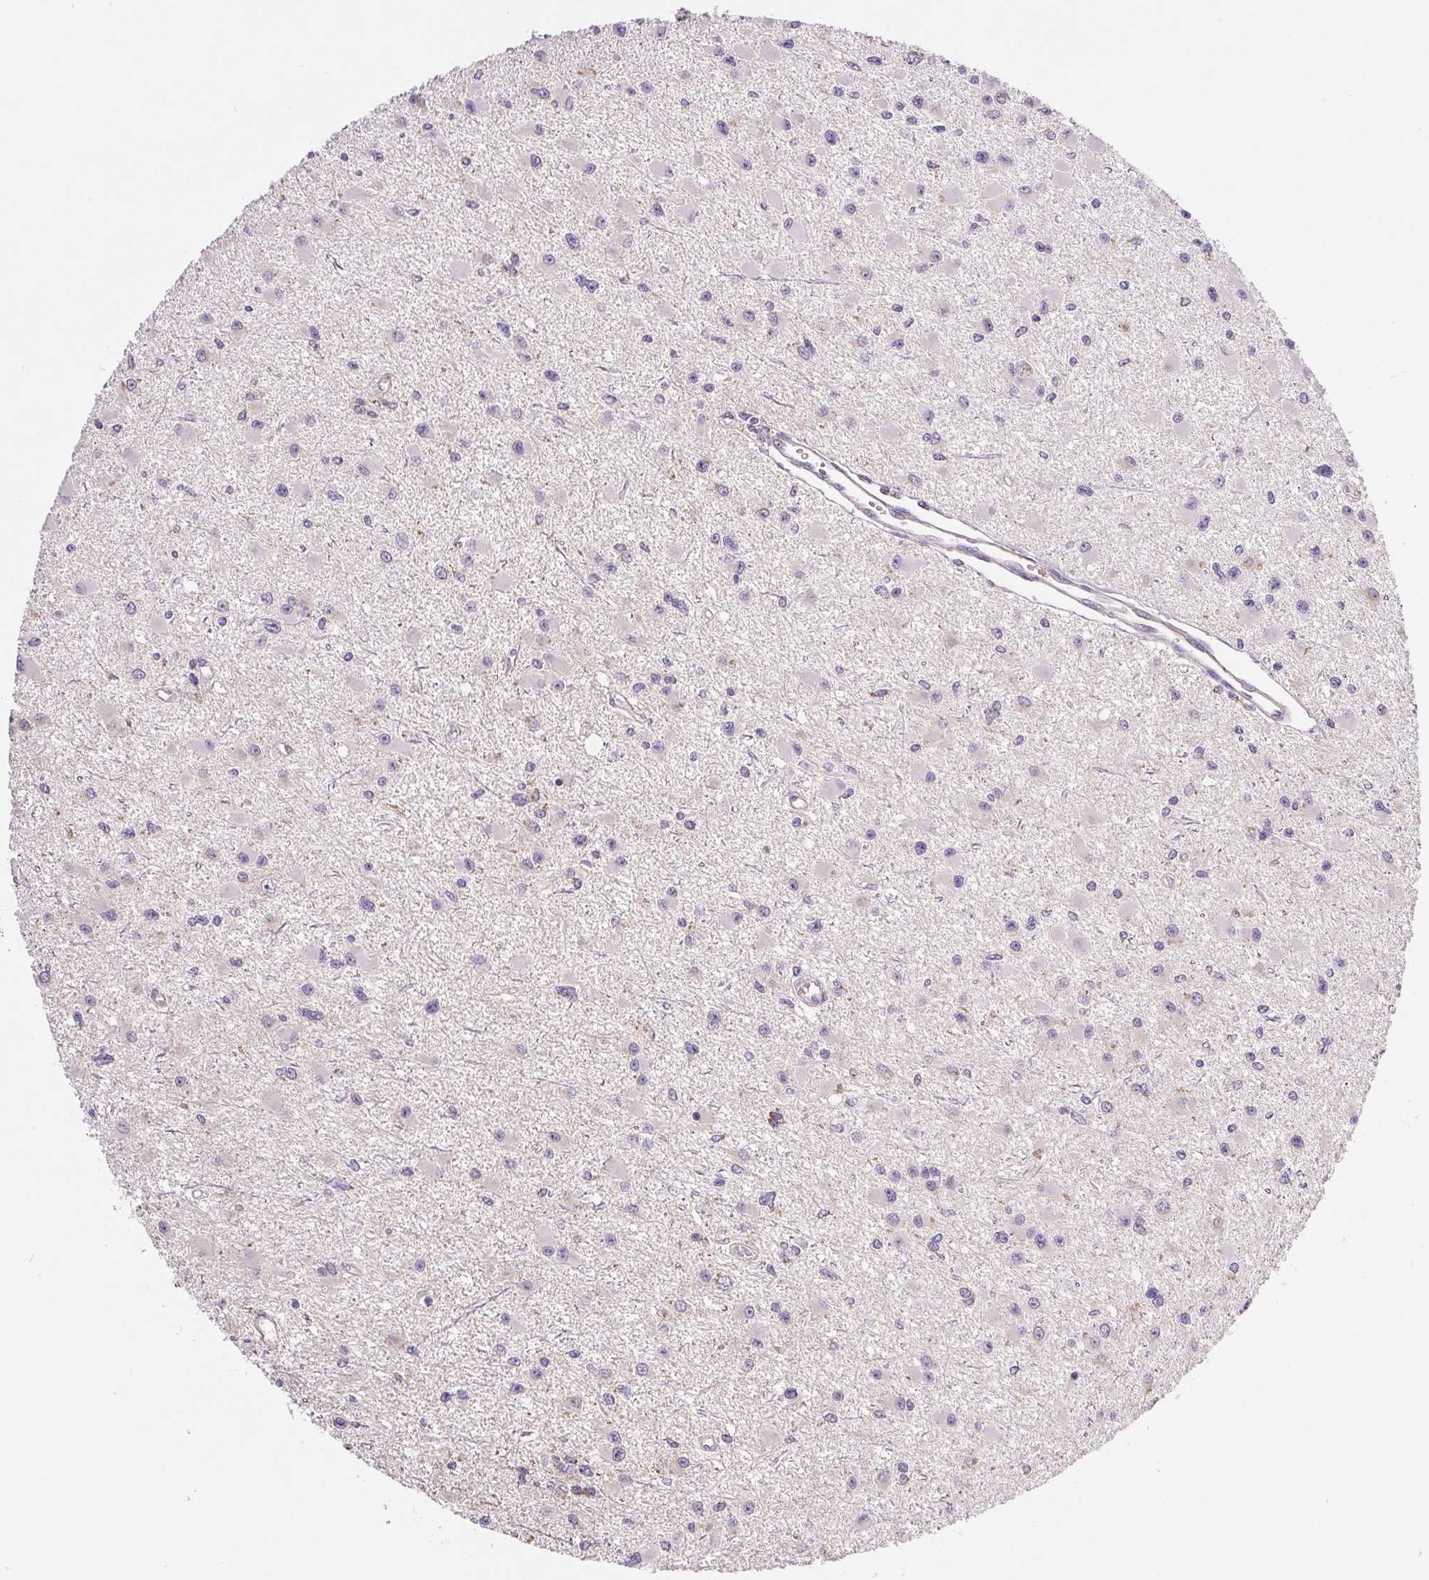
{"staining": {"intensity": "negative", "quantity": "none", "location": "none"}, "tissue": "glioma", "cell_type": "Tumor cells", "image_type": "cancer", "snomed": [{"axis": "morphology", "description": "Glioma, malignant, High grade"}, {"axis": "topography", "description": "Brain"}], "caption": "High power microscopy micrograph of an IHC histopathology image of high-grade glioma (malignant), revealing no significant staining in tumor cells.", "gene": "EMC6", "patient": {"sex": "male", "age": 54}}